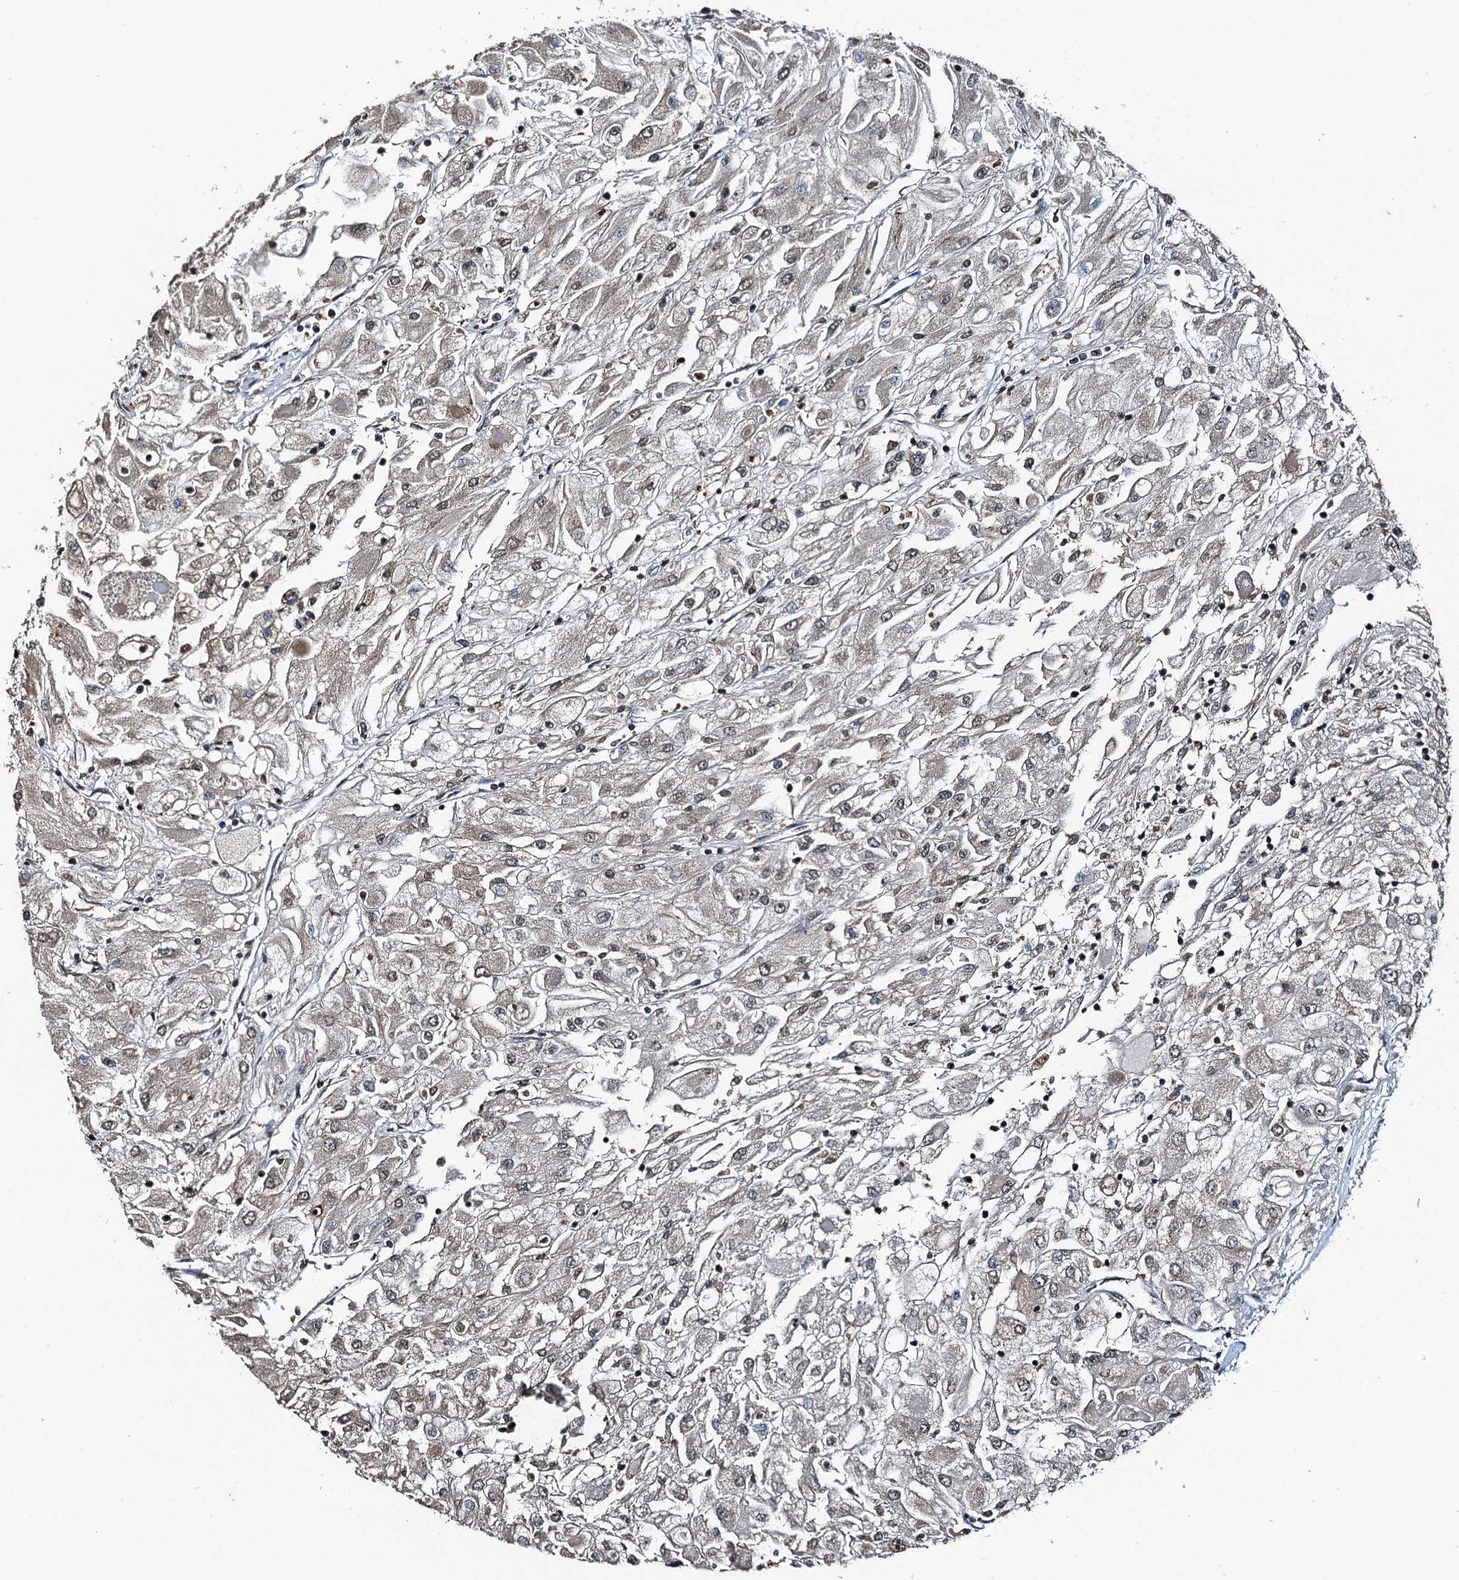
{"staining": {"intensity": "weak", "quantity": "<25%", "location": "cytoplasmic/membranous"}, "tissue": "renal cancer", "cell_type": "Tumor cells", "image_type": "cancer", "snomed": [{"axis": "morphology", "description": "Adenocarcinoma, NOS"}, {"axis": "topography", "description": "Kidney"}], "caption": "IHC micrograph of adenocarcinoma (renal) stained for a protein (brown), which shows no positivity in tumor cells. (DAB immunohistochemistry visualized using brightfield microscopy, high magnification).", "gene": "TCTN1", "patient": {"sex": "male", "age": 80}}